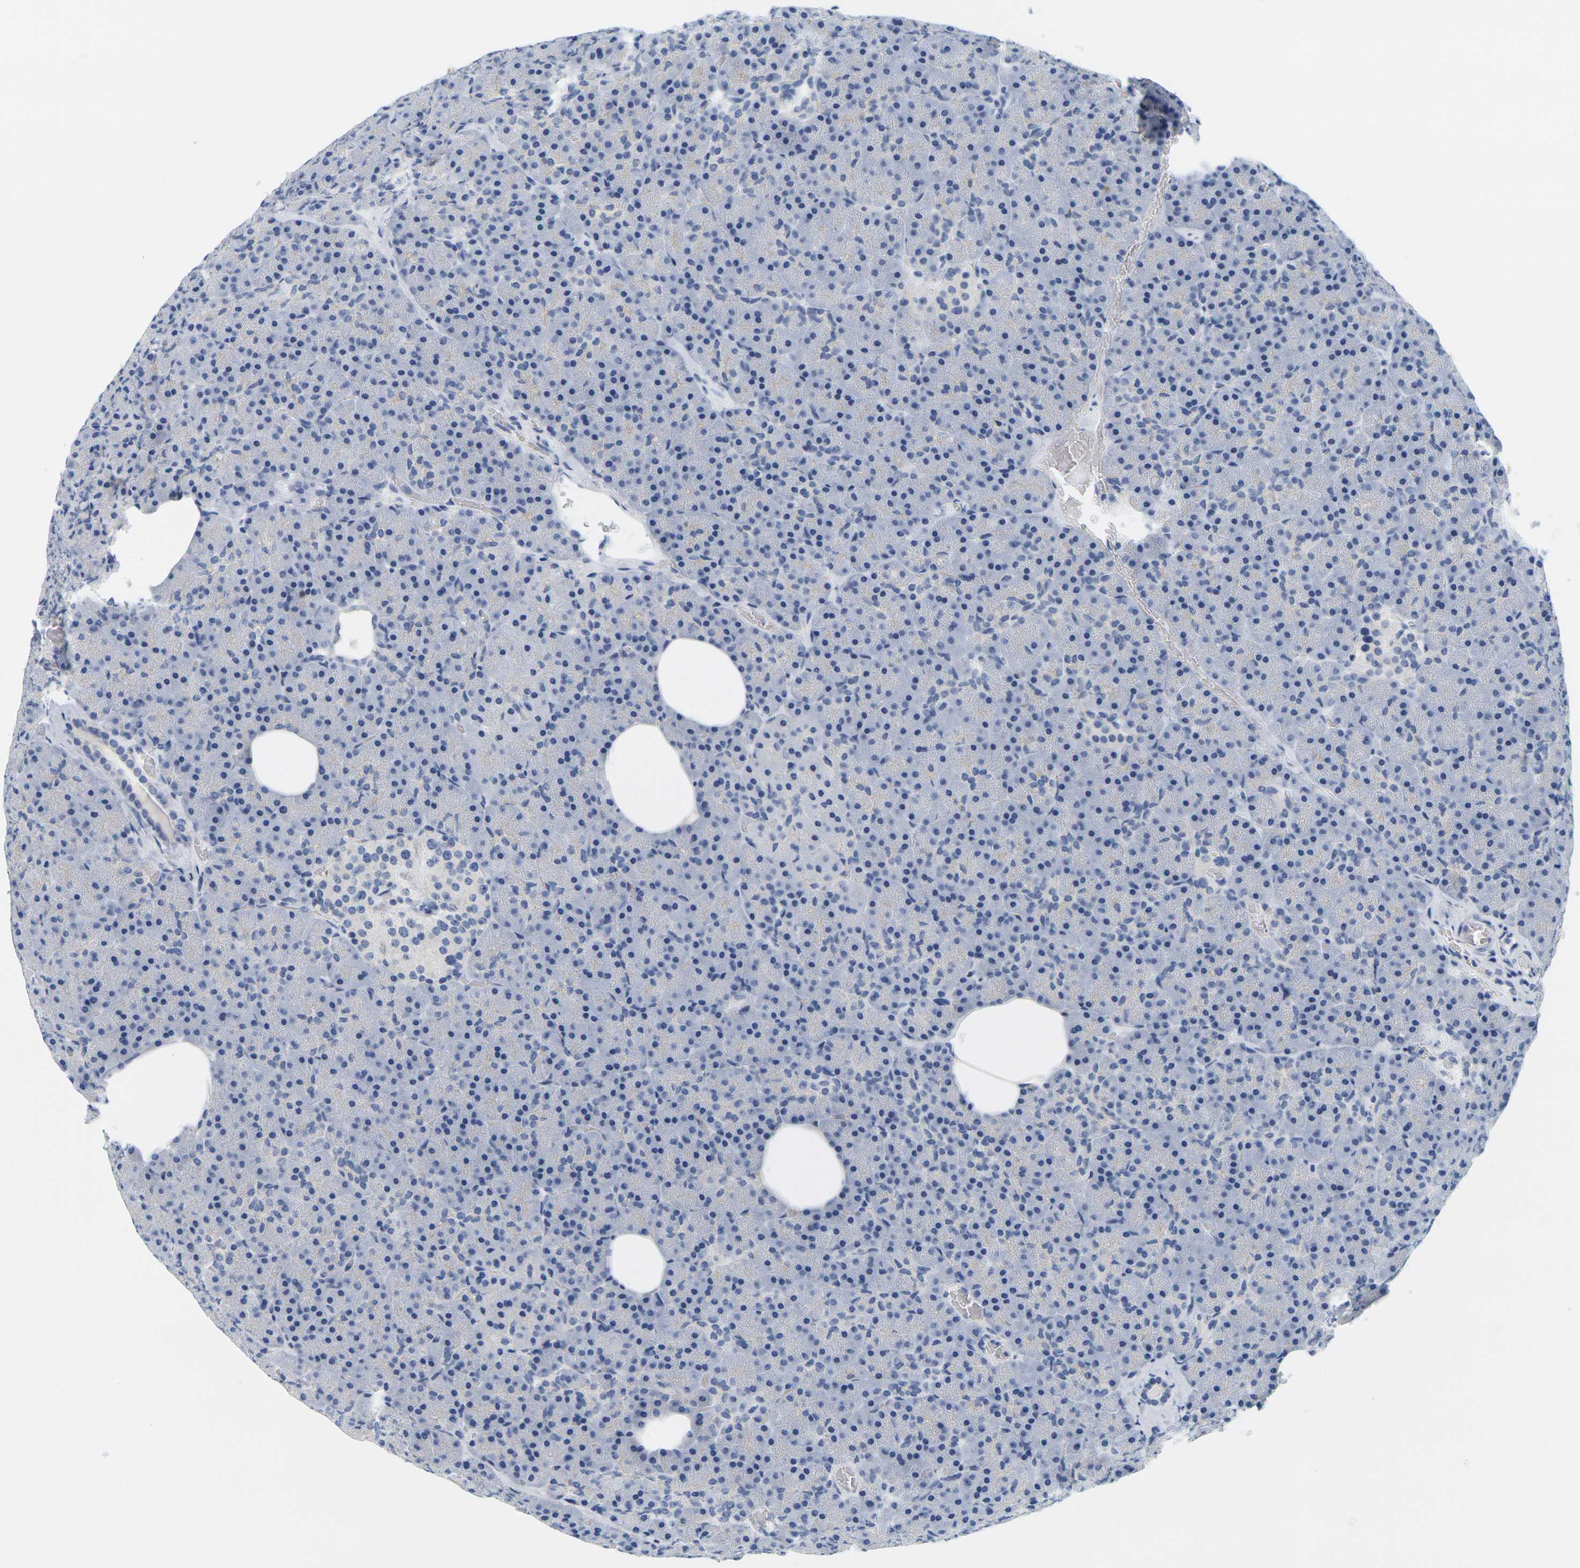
{"staining": {"intensity": "negative", "quantity": "none", "location": "none"}, "tissue": "pancreas", "cell_type": "Exocrine glandular cells", "image_type": "normal", "snomed": [{"axis": "morphology", "description": "Normal tissue, NOS"}, {"axis": "topography", "description": "Pancreas"}], "caption": "The micrograph exhibits no significant staining in exocrine glandular cells of pancreas. (DAB IHC visualized using brightfield microscopy, high magnification).", "gene": "HLA", "patient": {"sex": "female", "age": 35}}